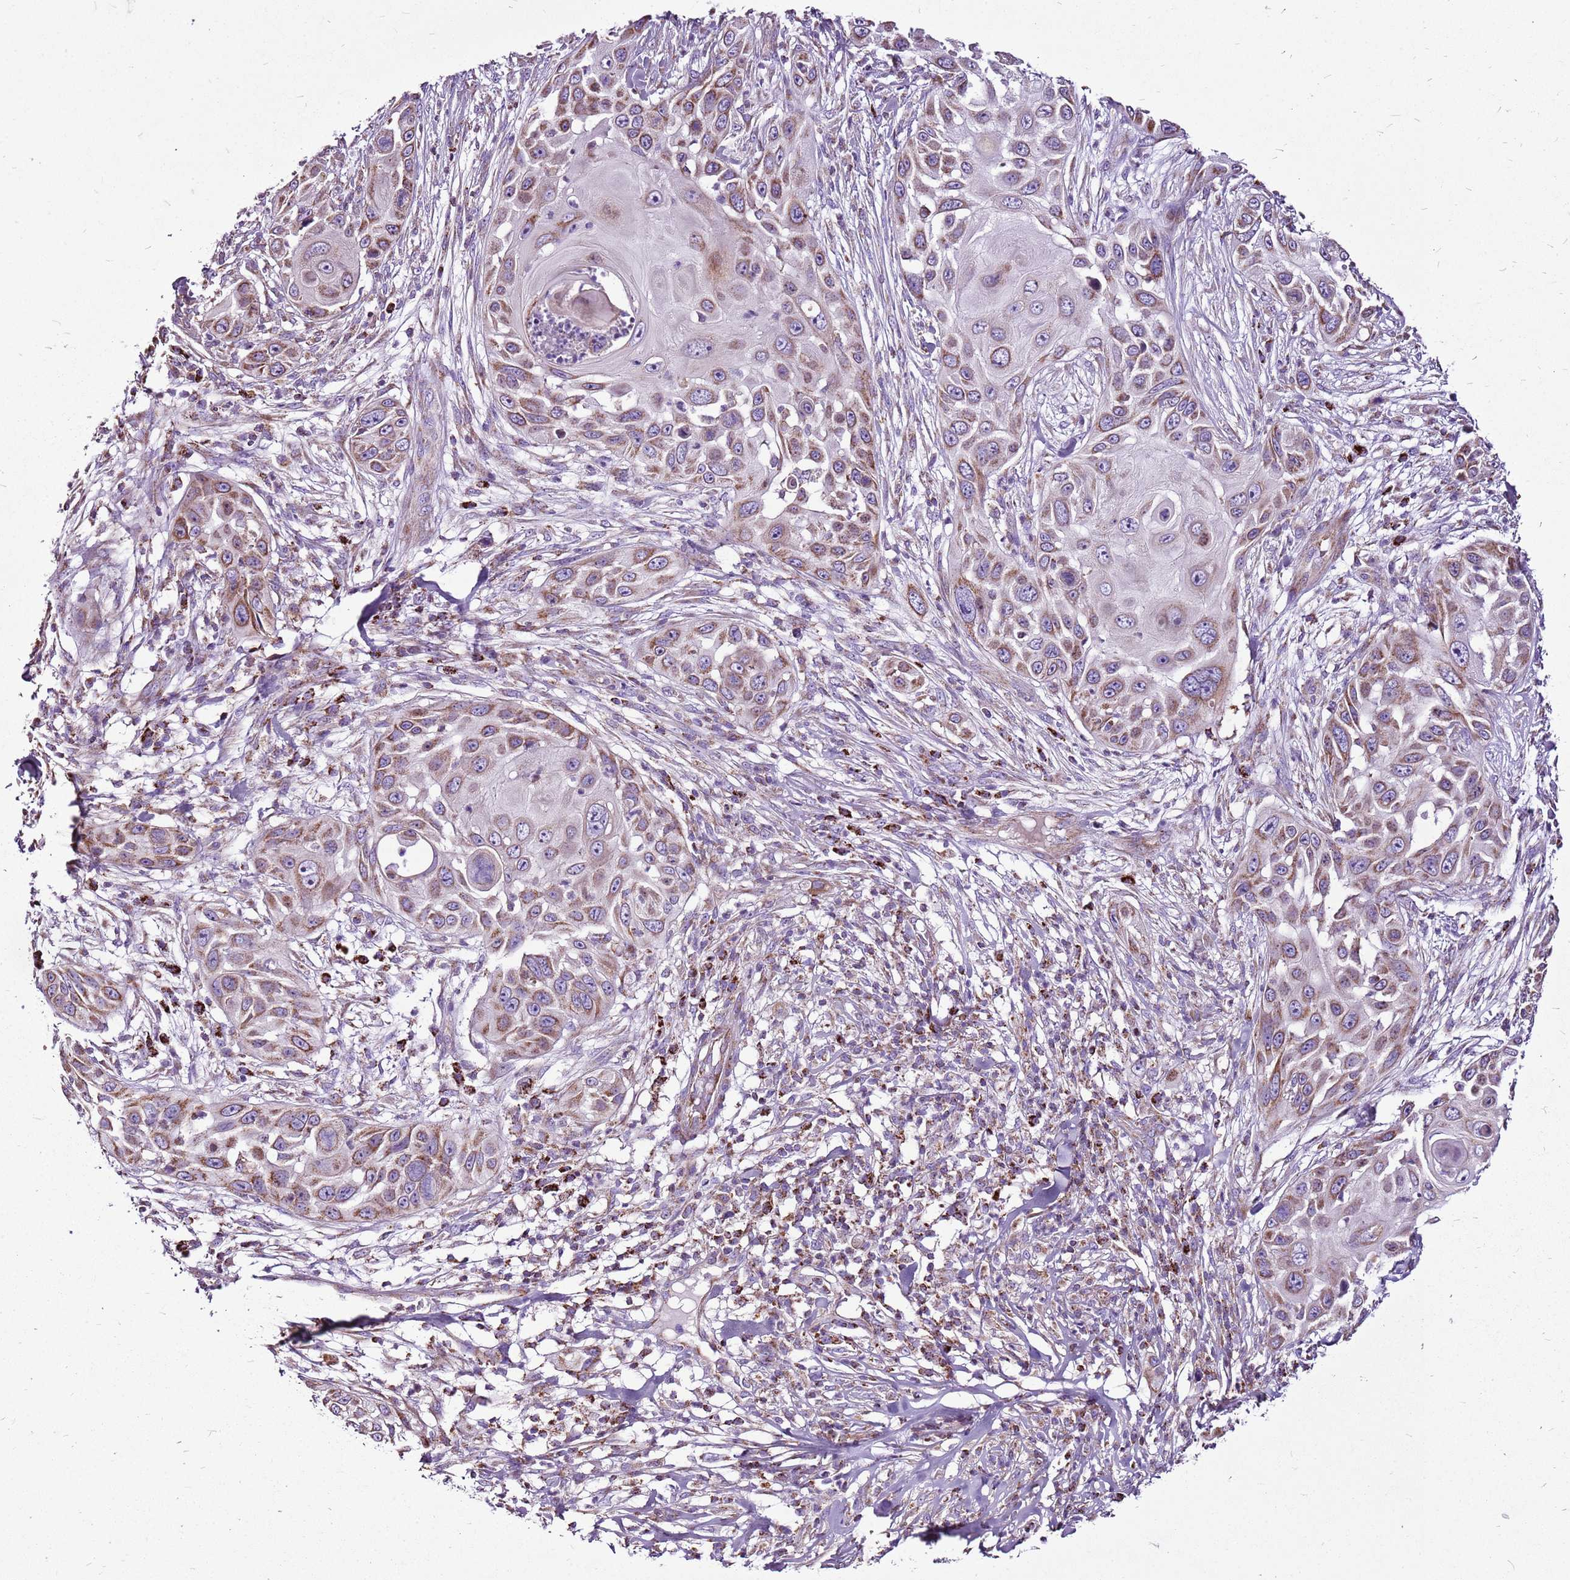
{"staining": {"intensity": "moderate", "quantity": ">75%", "location": "cytoplasmic/membranous"}, "tissue": "skin cancer", "cell_type": "Tumor cells", "image_type": "cancer", "snomed": [{"axis": "morphology", "description": "Squamous cell carcinoma, NOS"}, {"axis": "topography", "description": "Skin"}], "caption": "This is a micrograph of immunohistochemistry staining of squamous cell carcinoma (skin), which shows moderate staining in the cytoplasmic/membranous of tumor cells.", "gene": "GCDH", "patient": {"sex": "female", "age": 44}}